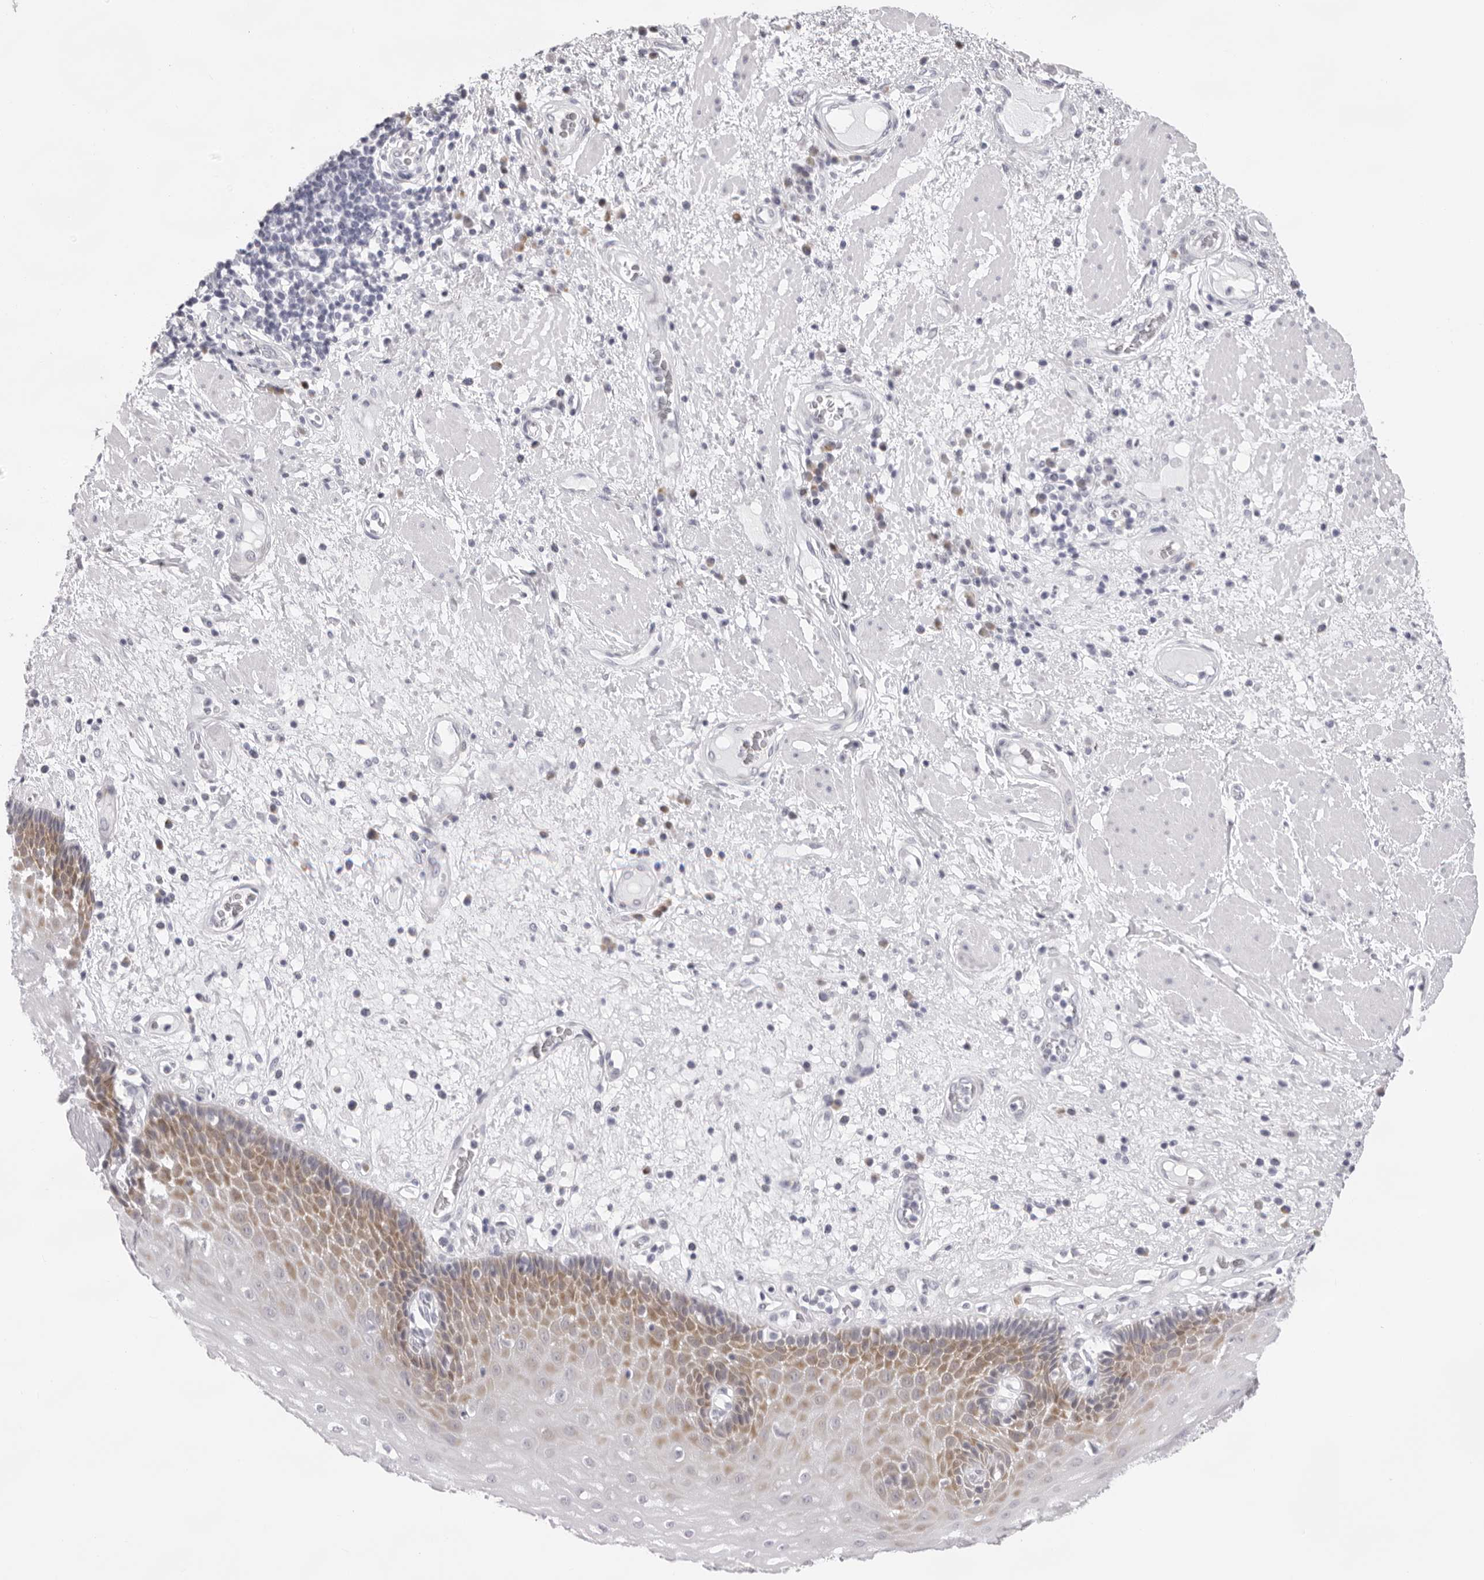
{"staining": {"intensity": "moderate", "quantity": "<25%", "location": "cytoplasmic/membranous"}, "tissue": "esophagus", "cell_type": "Squamous epithelial cells", "image_type": "normal", "snomed": [{"axis": "morphology", "description": "Normal tissue, NOS"}, {"axis": "morphology", "description": "Adenocarcinoma, NOS"}, {"axis": "topography", "description": "Esophagus"}], "caption": "Immunohistochemical staining of unremarkable human esophagus shows moderate cytoplasmic/membranous protein expression in approximately <25% of squamous epithelial cells.", "gene": "SMIM2", "patient": {"sex": "male", "age": 62}}